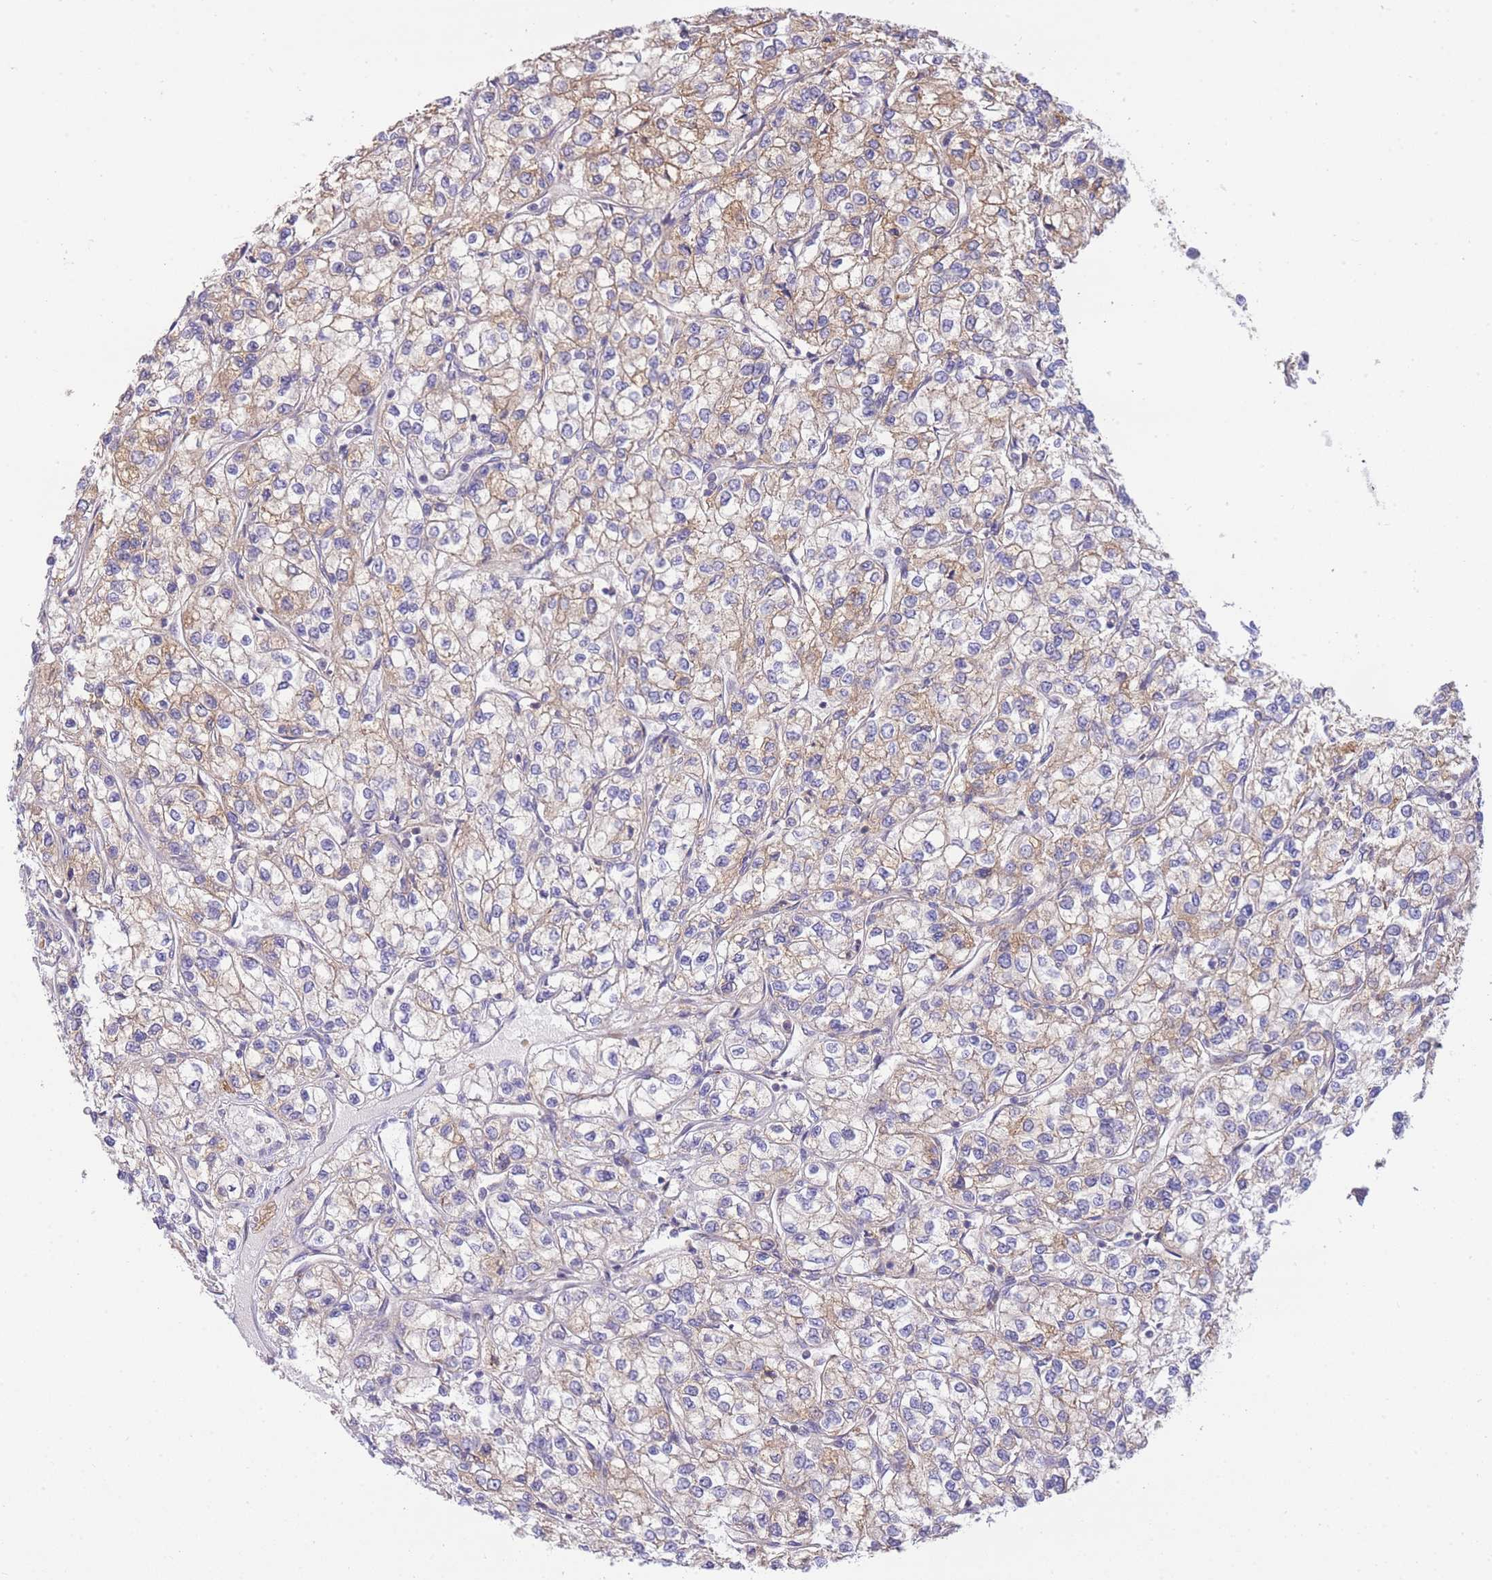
{"staining": {"intensity": "moderate", "quantity": "25%-75%", "location": "cytoplasmic/membranous"}, "tissue": "renal cancer", "cell_type": "Tumor cells", "image_type": "cancer", "snomed": [{"axis": "morphology", "description": "Adenocarcinoma, NOS"}, {"axis": "topography", "description": "Kidney"}], "caption": "An IHC image of tumor tissue is shown. Protein staining in brown labels moderate cytoplasmic/membranous positivity in renal cancer (adenocarcinoma) within tumor cells.", "gene": "EIF2B2", "patient": {"sex": "male", "age": 80}}